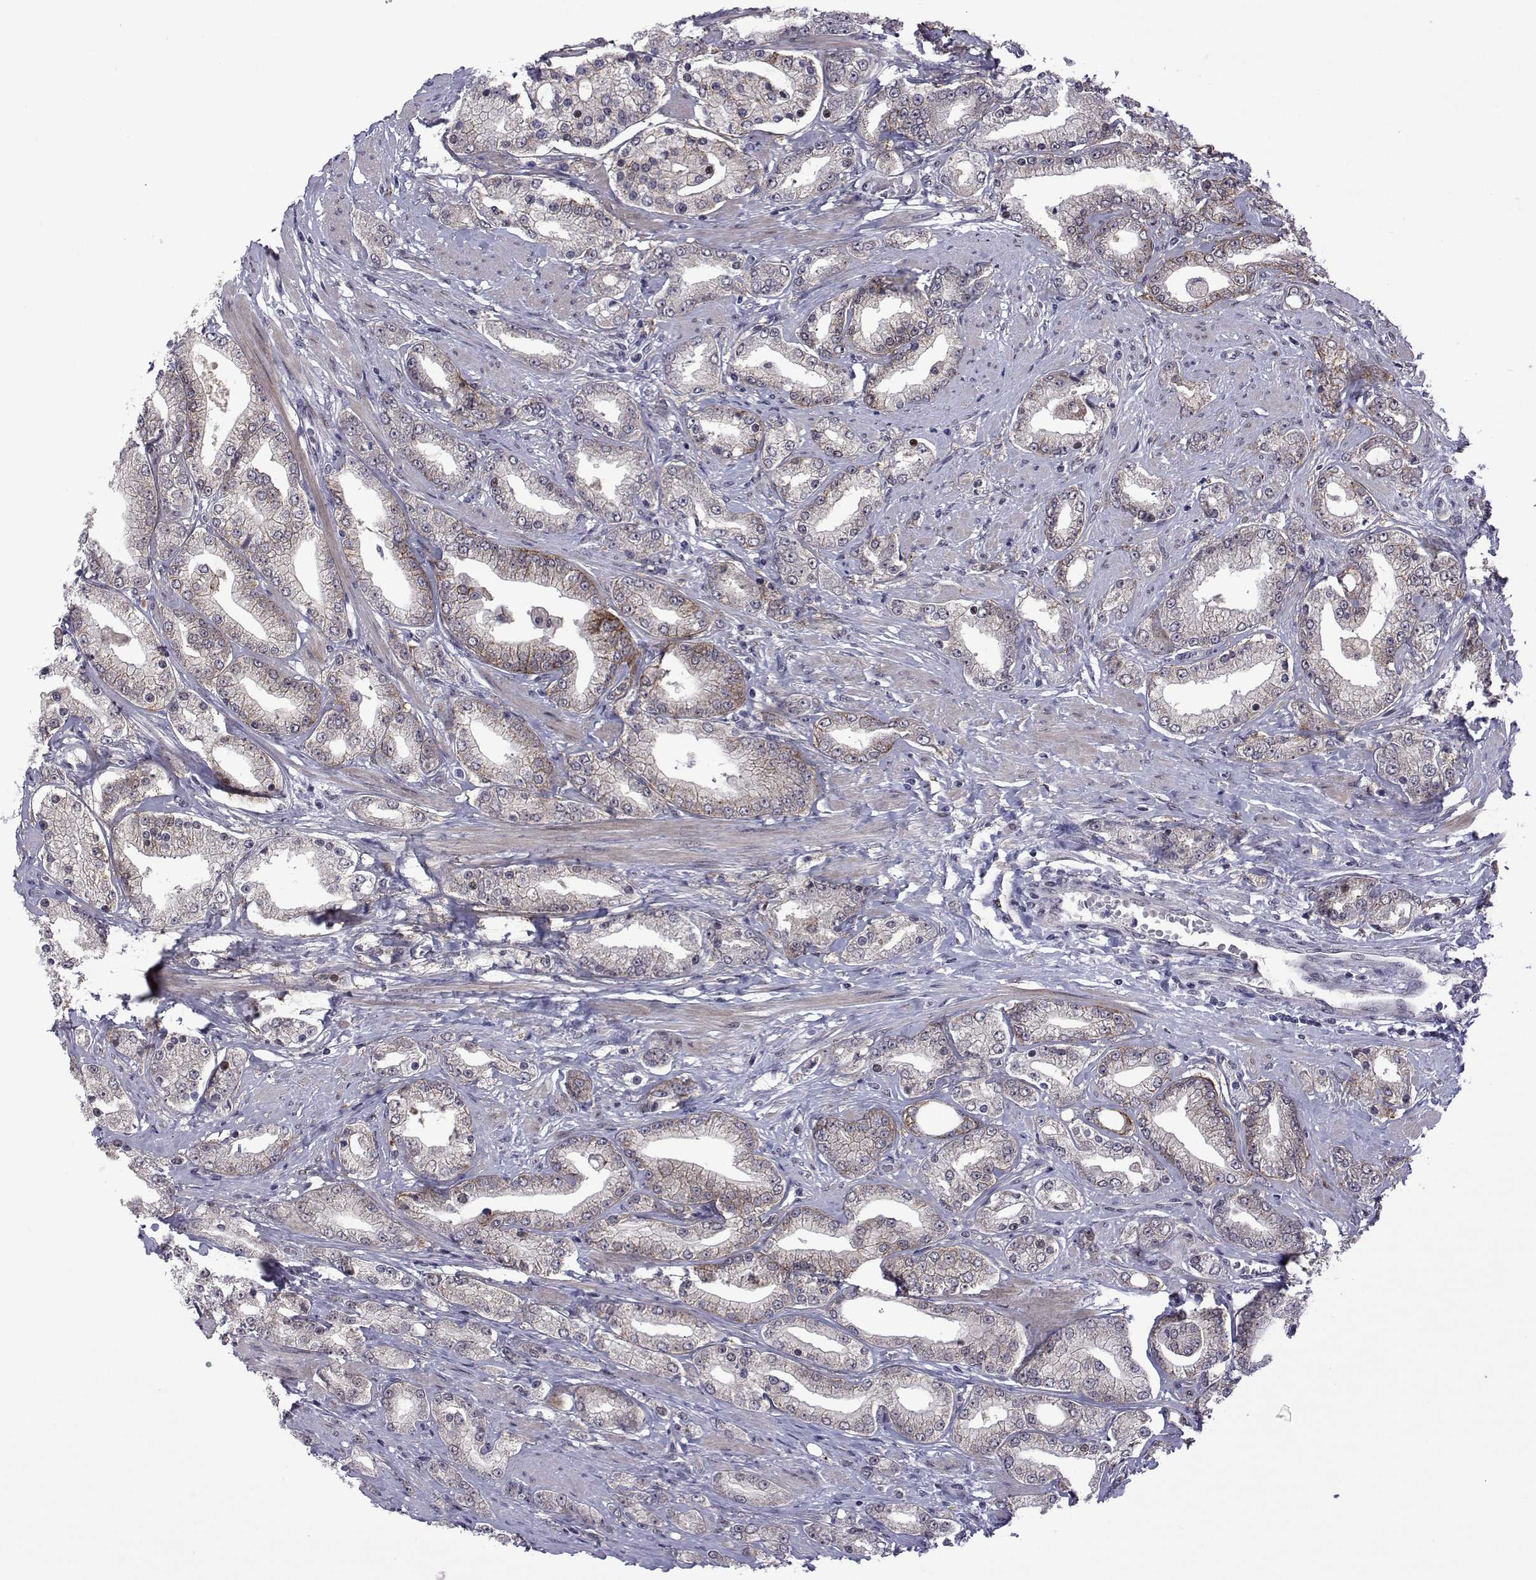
{"staining": {"intensity": "negative", "quantity": "none", "location": "none"}, "tissue": "prostate cancer", "cell_type": "Tumor cells", "image_type": "cancer", "snomed": [{"axis": "morphology", "description": "Adenocarcinoma, High grade"}, {"axis": "topography", "description": "Prostate"}], "caption": "A photomicrograph of prostate cancer stained for a protein shows no brown staining in tumor cells. Brightfield microscopy of immunohistochemistry (IHC) stained with DAB (3,3'-diaminobenzidine) (brown) and hematoxylin (blue), captured at high magnification.", "gene": "EFCAB3", "patient": {"sex": "male", "age": 67}}